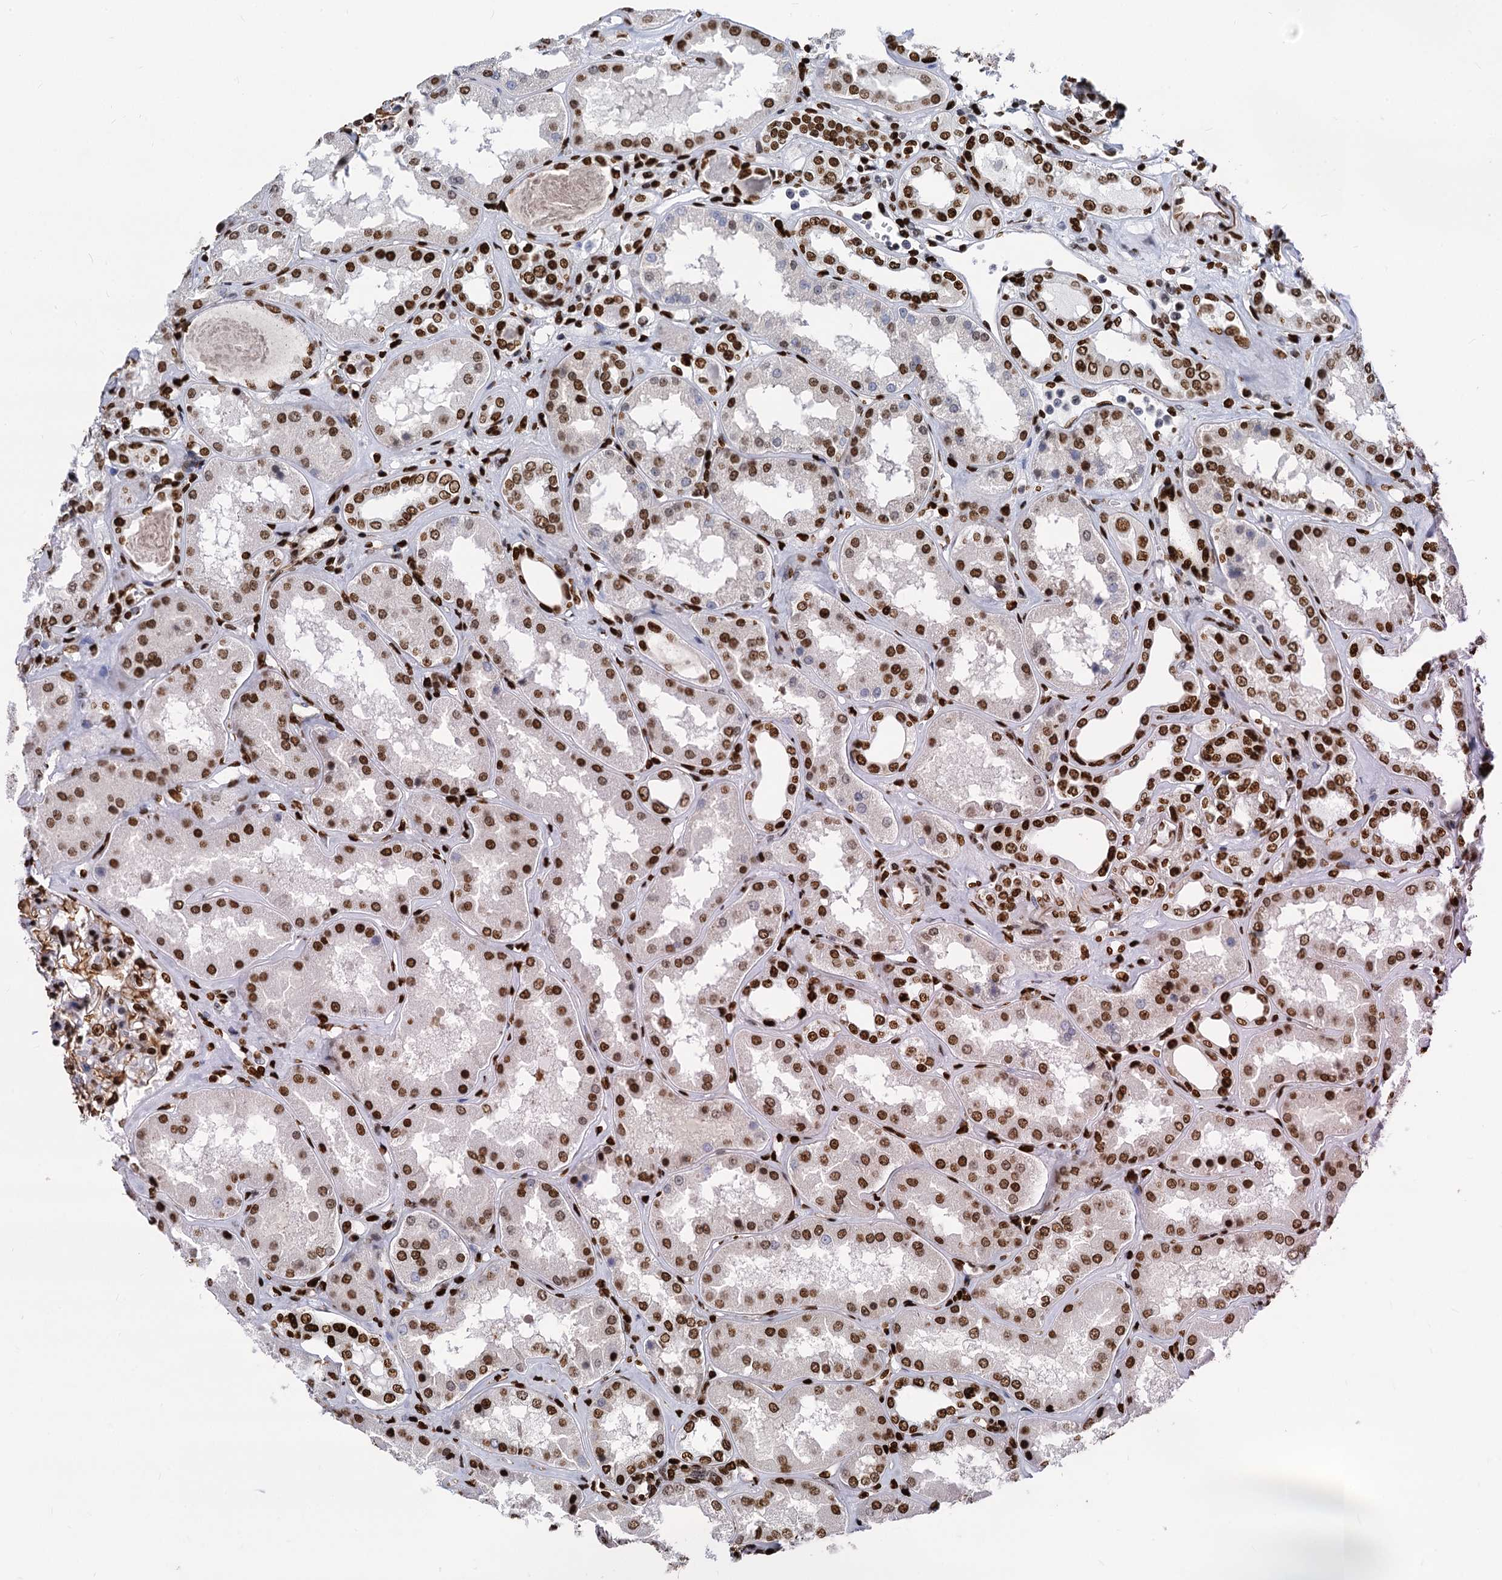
{"staining": {"intensity": "strong", "quantity": ">75%", "location": "nuclear"}, "tissue": "kidney", "cell_type": "Cells in glomeruli", "image_type": "normal", "snomed": [{"axis": "morphology", "description": "Normal tissue, NOS"}, {"axis": "topography", "description": "Kidney"}], "caption": "This image exhibits immunohistochemistry staining of normal human kidney, with high strong nuclear expression in about >75% of cells in glomeruli.", "gene": "MECP2", "patient": {"sex": "female", "age": 56}}